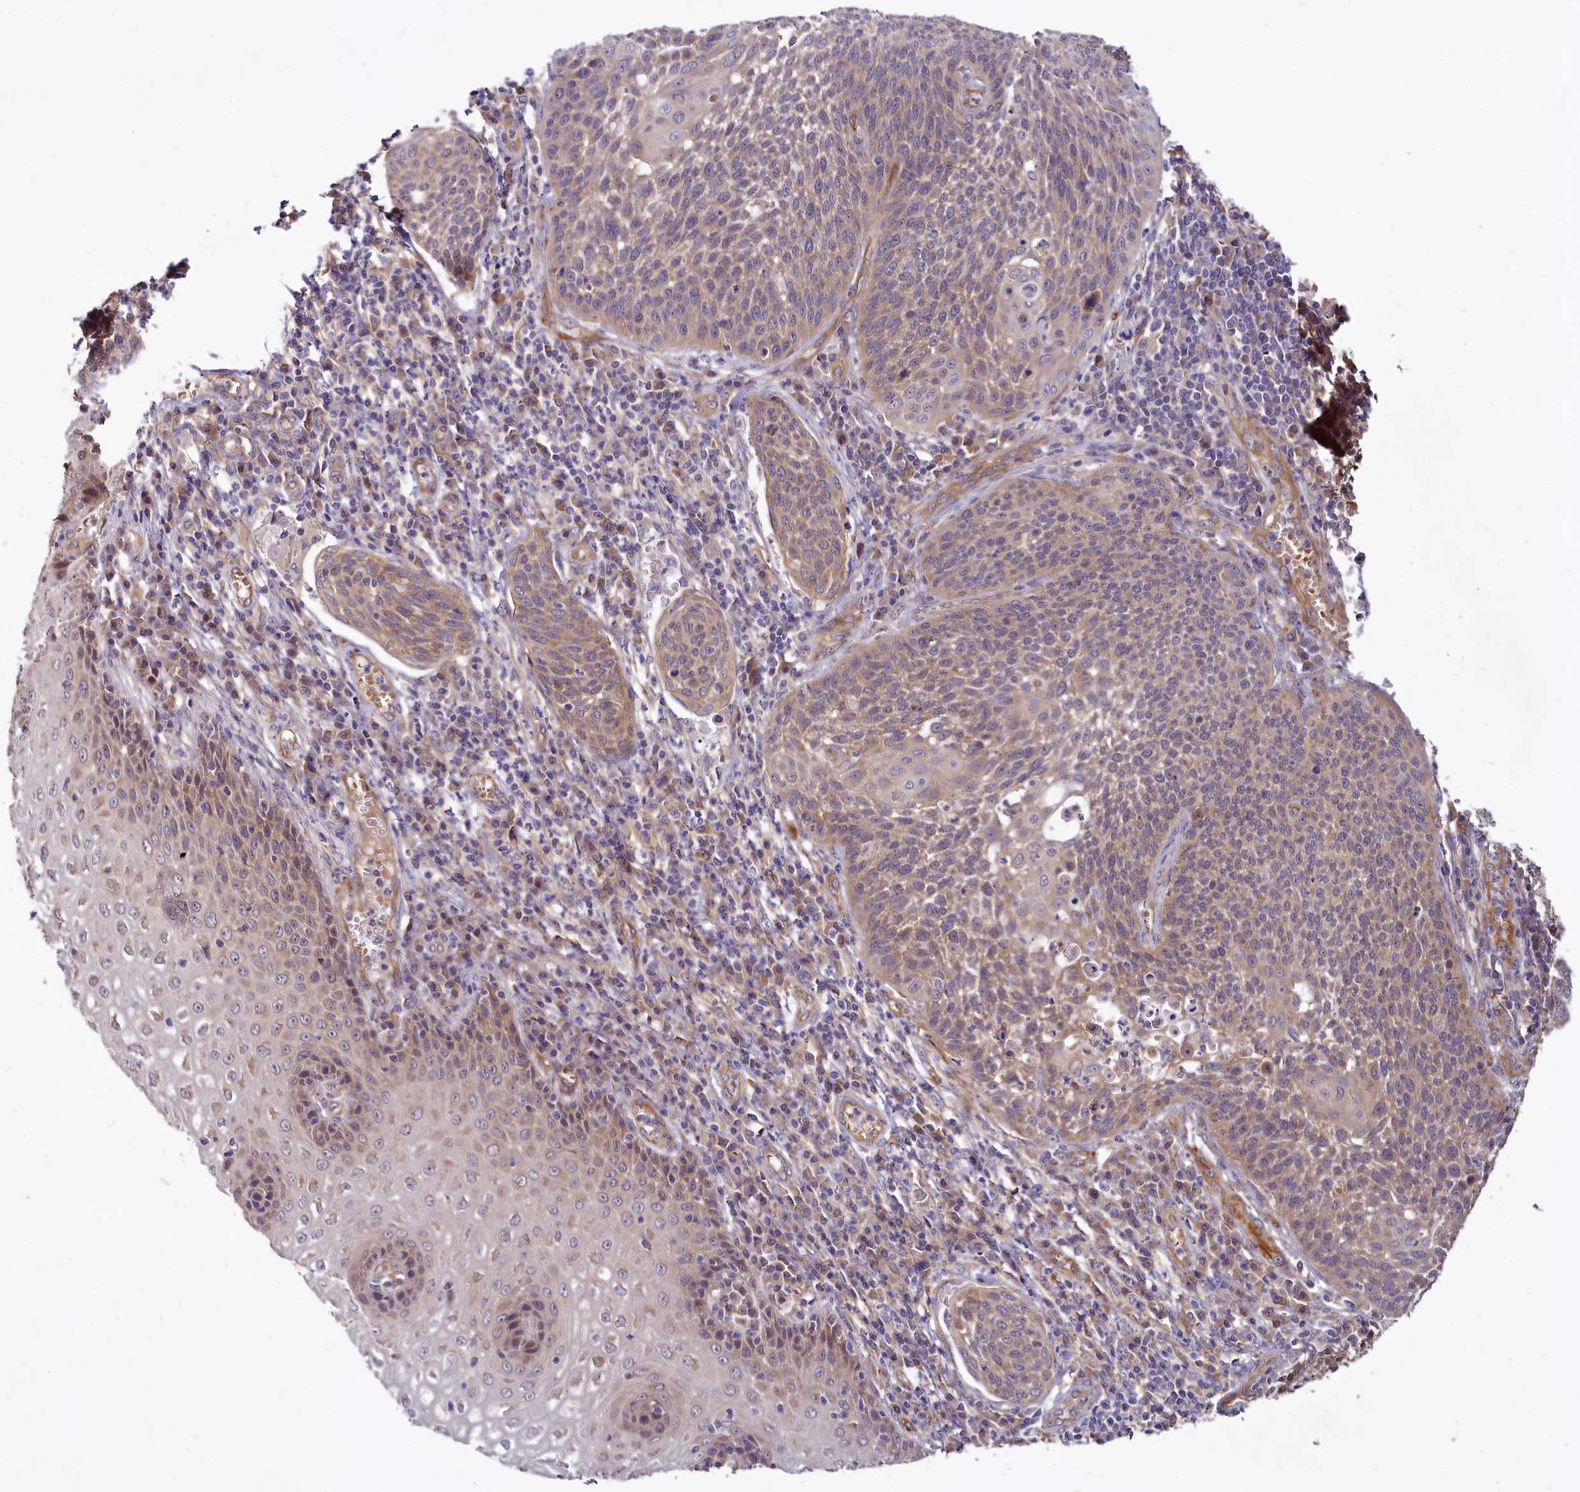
{"staining": {"intensity": "weak", "quantity": ">75%", "location": "cytoplasmic/membranous"}, "tissue": "cervical cancer", "cell_type": "Tumor cells", "image_type": "cancer", "snomed": [{"axis": "morphology", "description": "Squamous cell carcinoma, NOS"}, {"axis": "topography", "description": "Cervix"}], "caption": "The histopathology image displays a brown stain indicating the presence of a protein in the cytoplasmic/membranous of tumor cells in cervical squamous cell carcinoma.", "gene": "PKN2", "patient": {"sex": "female", "age": 34}}